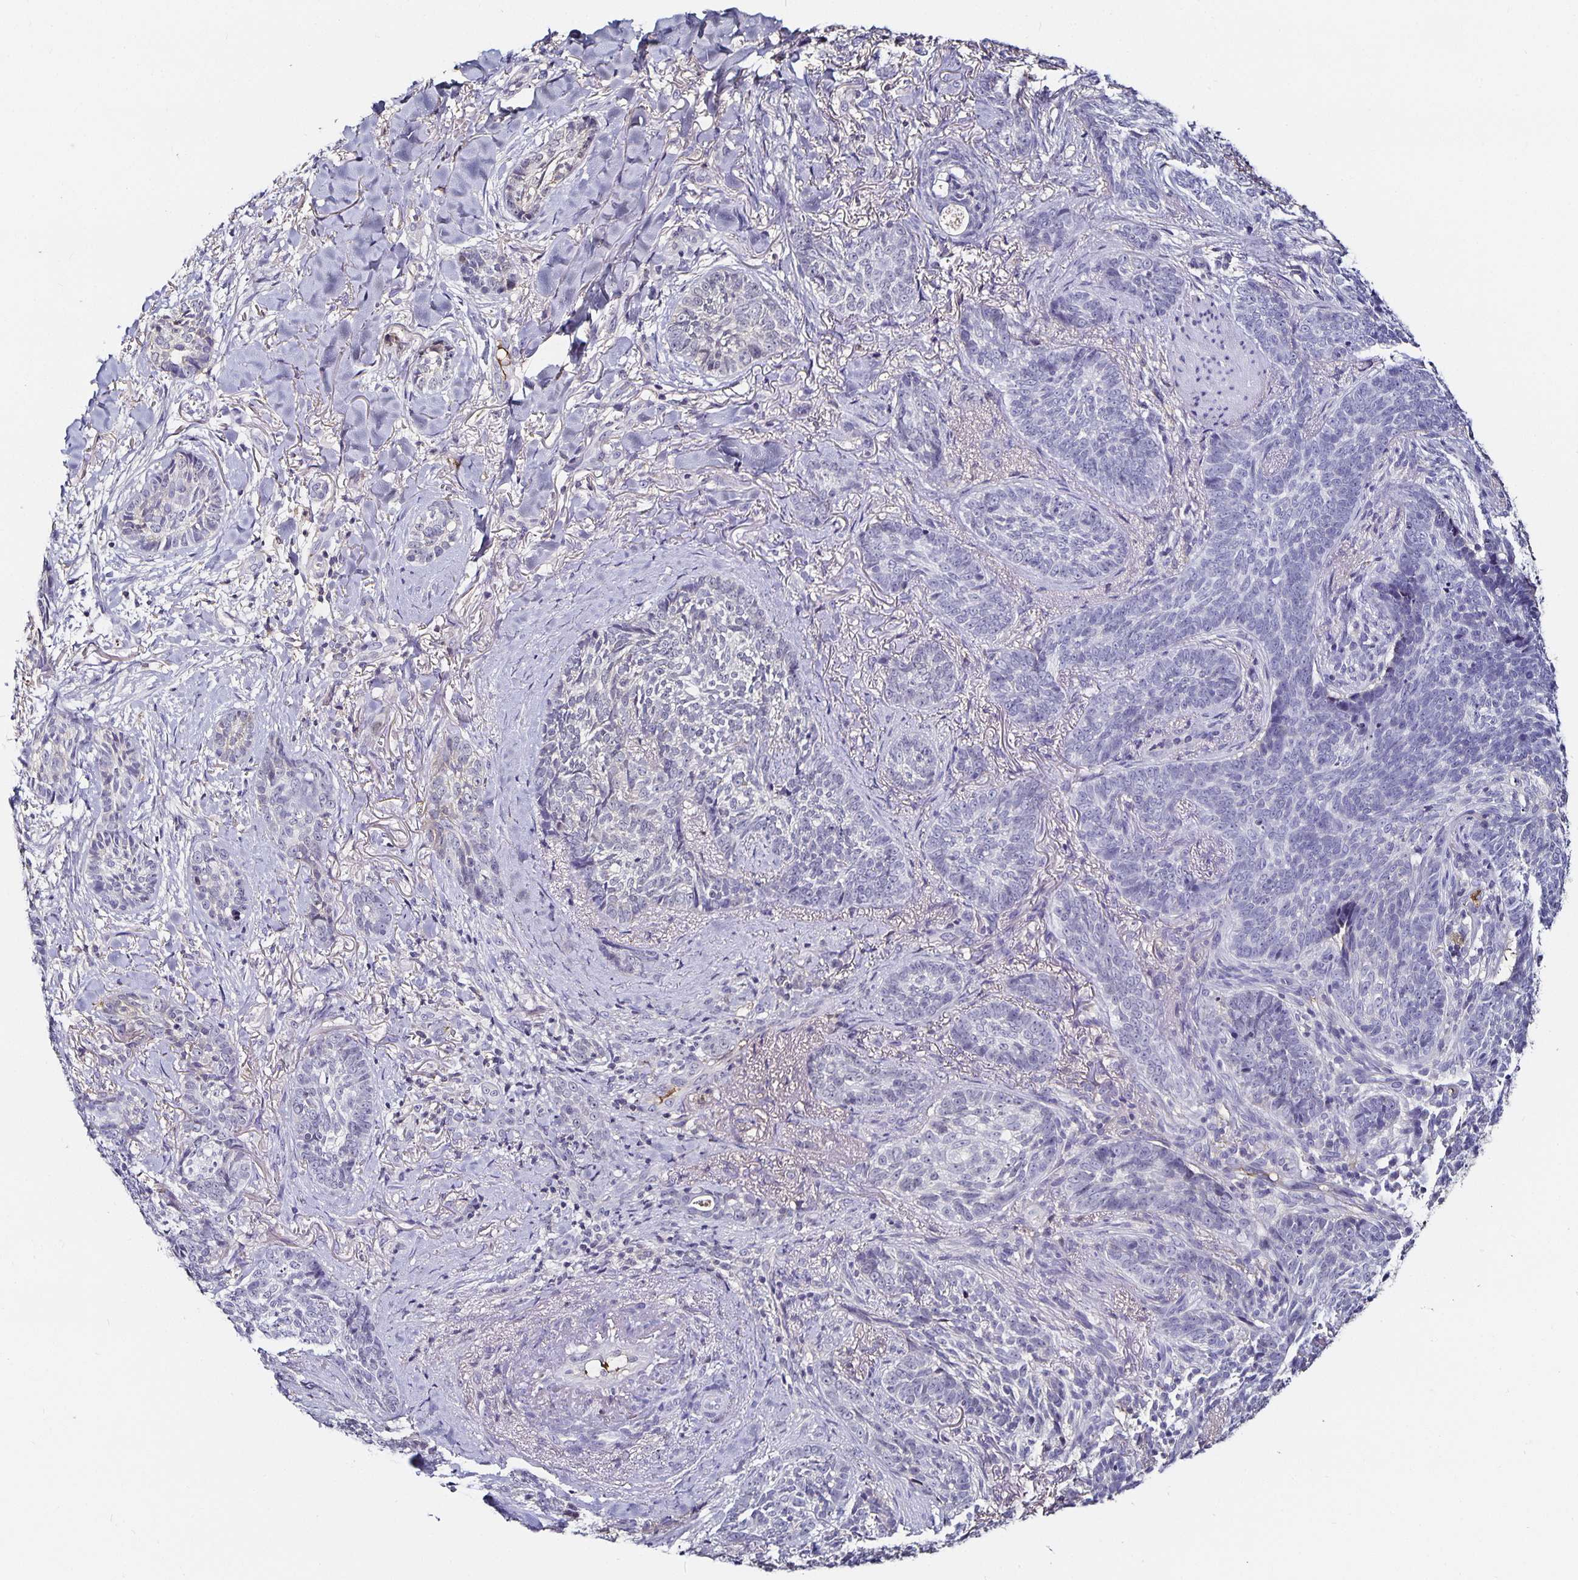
{"staining": {"intensity": "negative", "quantity": "none", "location": "none"}, "tissue": "skin cancer", "cell_type": "Tumor cells", "image_type": "cancer", "snomed": [{"axis": "morphology", "description": "Basal cell carcinoma"}, {"axis": "topography", "description": "Skin"}, {"axis": "topography", "description": "Skin of face"}], "caption": "Tumor cells are negative for protein expression in human skin basal cell carcinoma.", "gene": "TTR", "patient": {"sex": "male", "age": 88}}